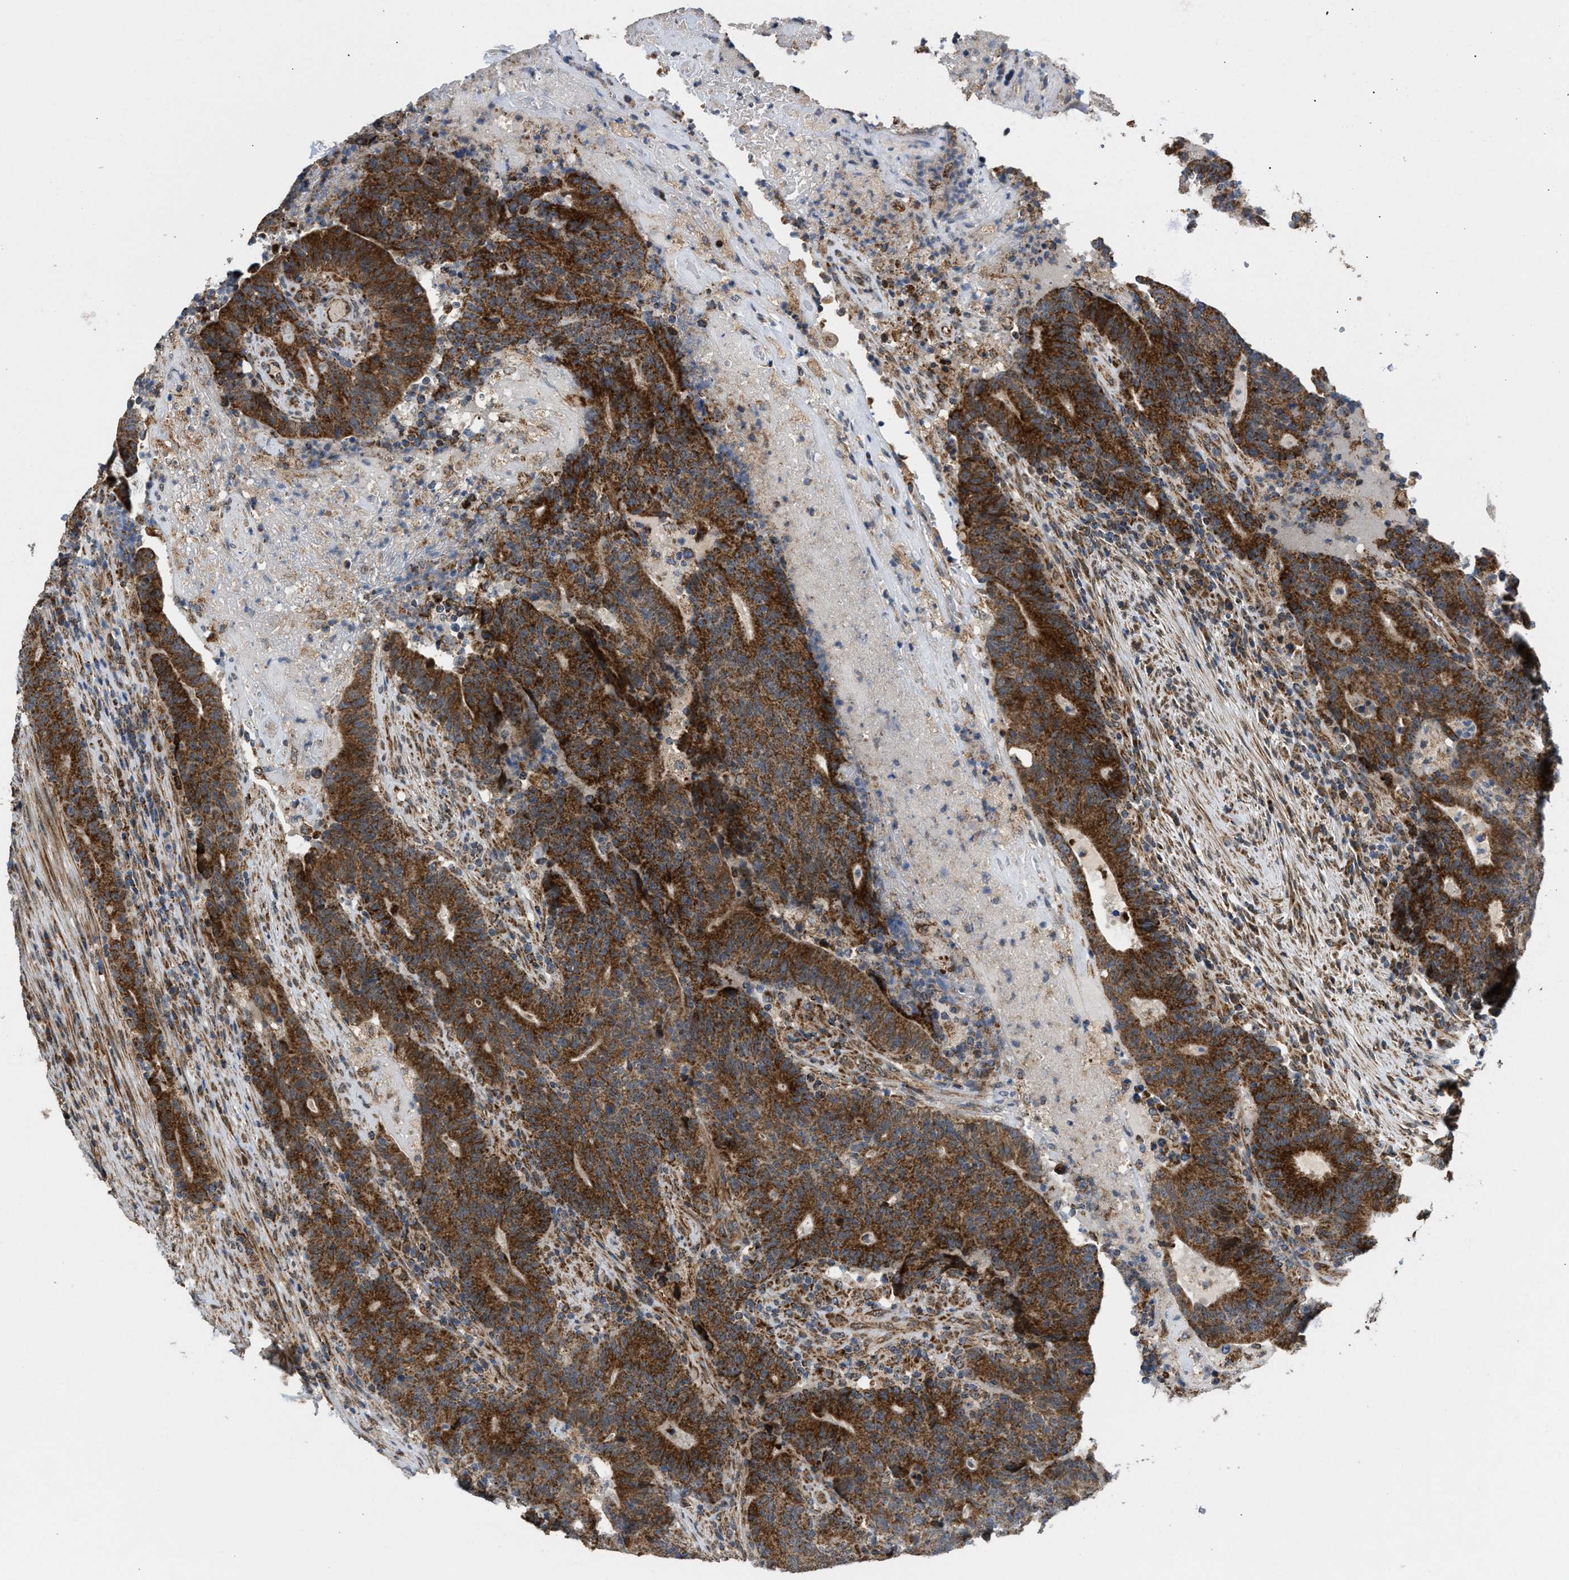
{"staining": {"intensity": "strong", "quantity": ">75%", "location": "cytoplasmic/membranous"}, "tissue": "colorectal cancer", "cell_type": "Tumor cells", "image_type": "cancer", "snomed": [{"axis": "morphology", "description": "Normal tissue, NOS"}, {"axis": "morphology", "description": "Adenocarcinoma, NOS"}, {"axis": "topography", "description": "Colon"}], "caption": "A brown stain highlights strong cytoplasmic/membranous positivity of a protein in colorectal cancer (adenocarcinoma) tumor cells.", "gene": "TACO1", "patient": {"sex": "female", "age": 75}}